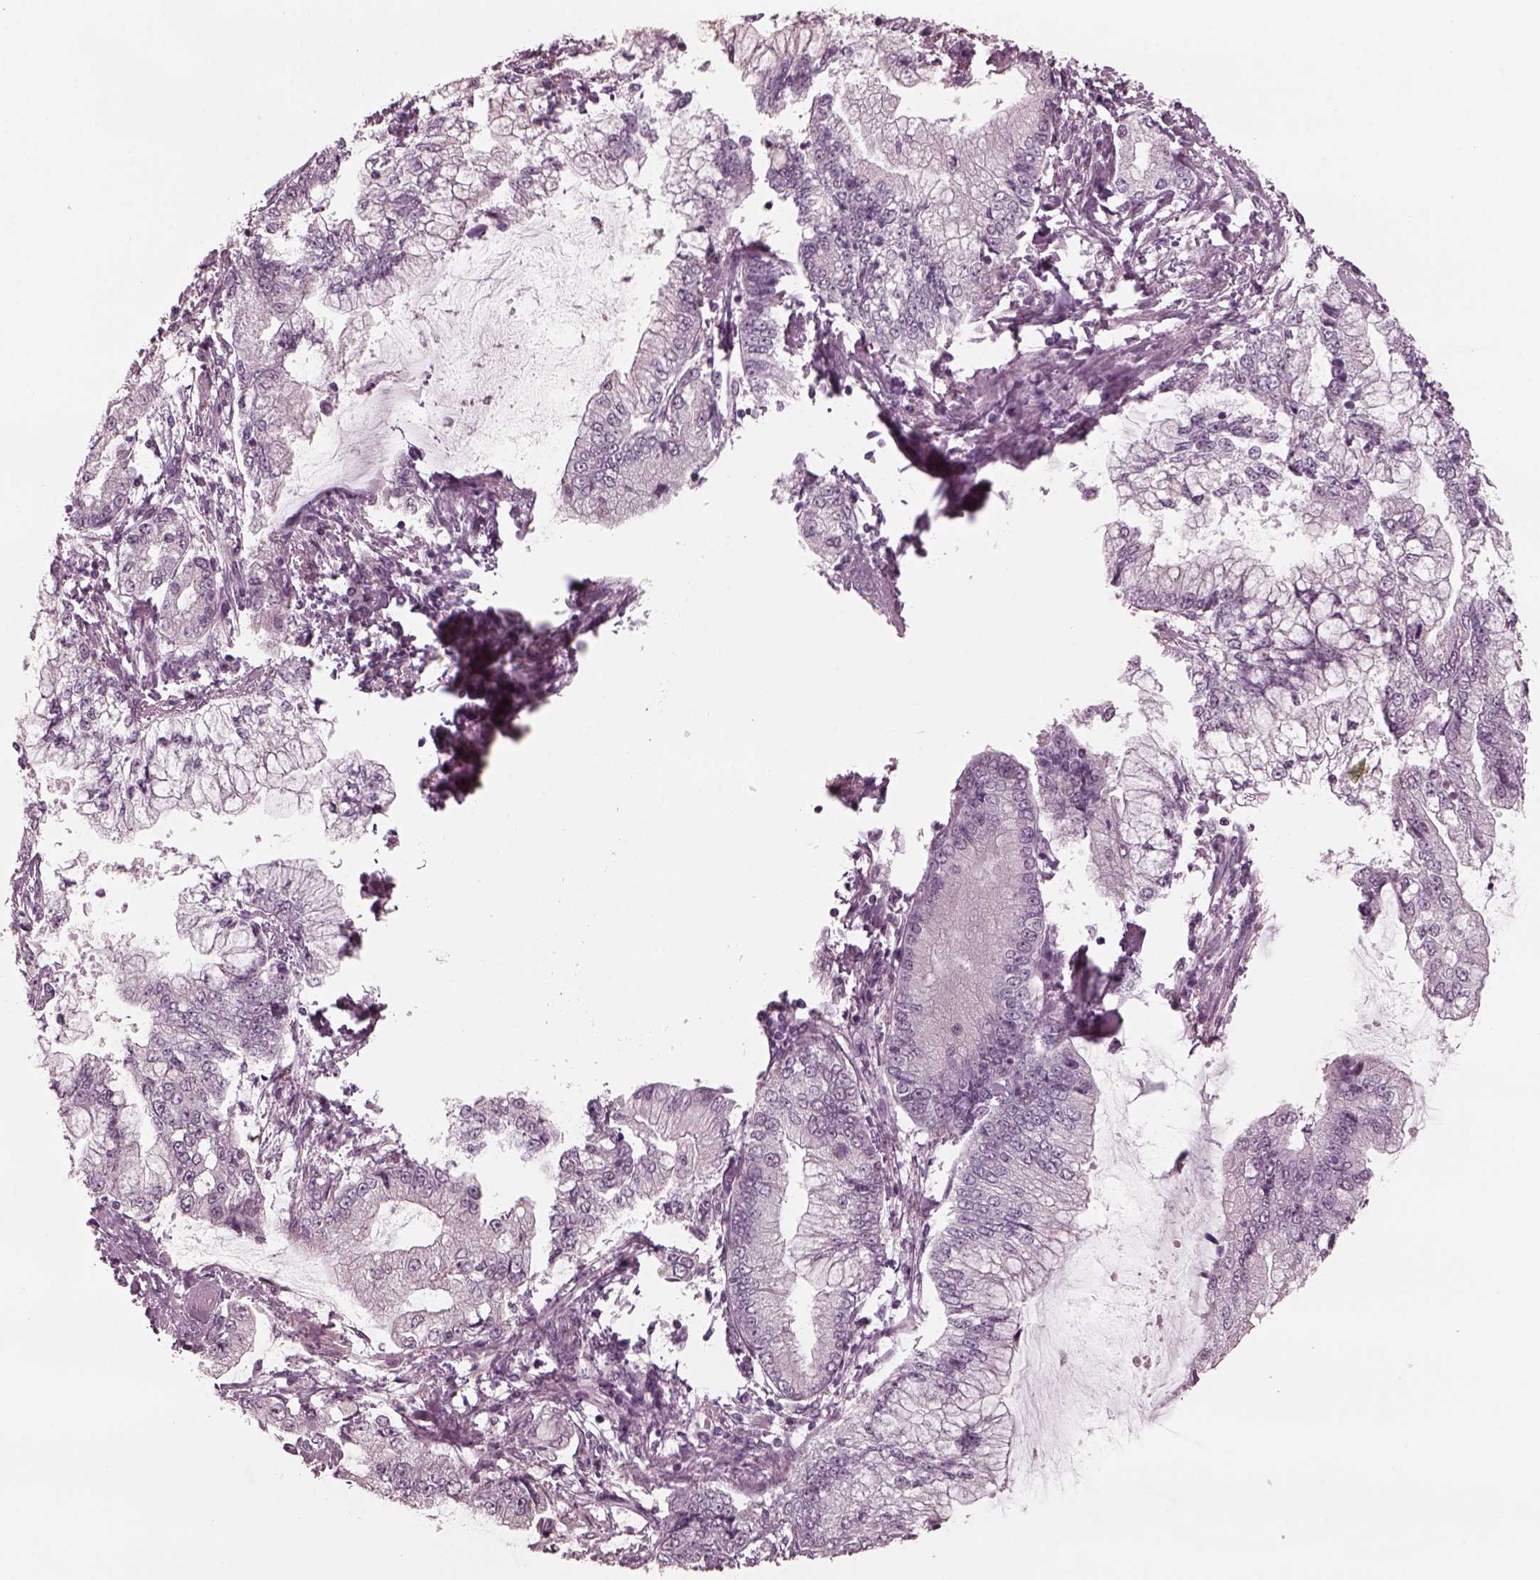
{"staining": {"intensity": "negative", "quantity": "none", "location": "none"}, "tissue": "stomach cancer", "cell_type": "Tumor cells", "image_type": "cancer", "snomed": [{"axis": "morphology", "description": "Adenocarcinoma, NOS"}, {"axis": "topography", "description": "Stomach, upper"}], "caption": "DAB immunohistochemical staining of adenocarcinoma (stomach) shows no significant positivity in tumor cells. Nuclei are stained in blue.", "gene": "SAXO1", "patient": {"sex": "female", "age": 74}}